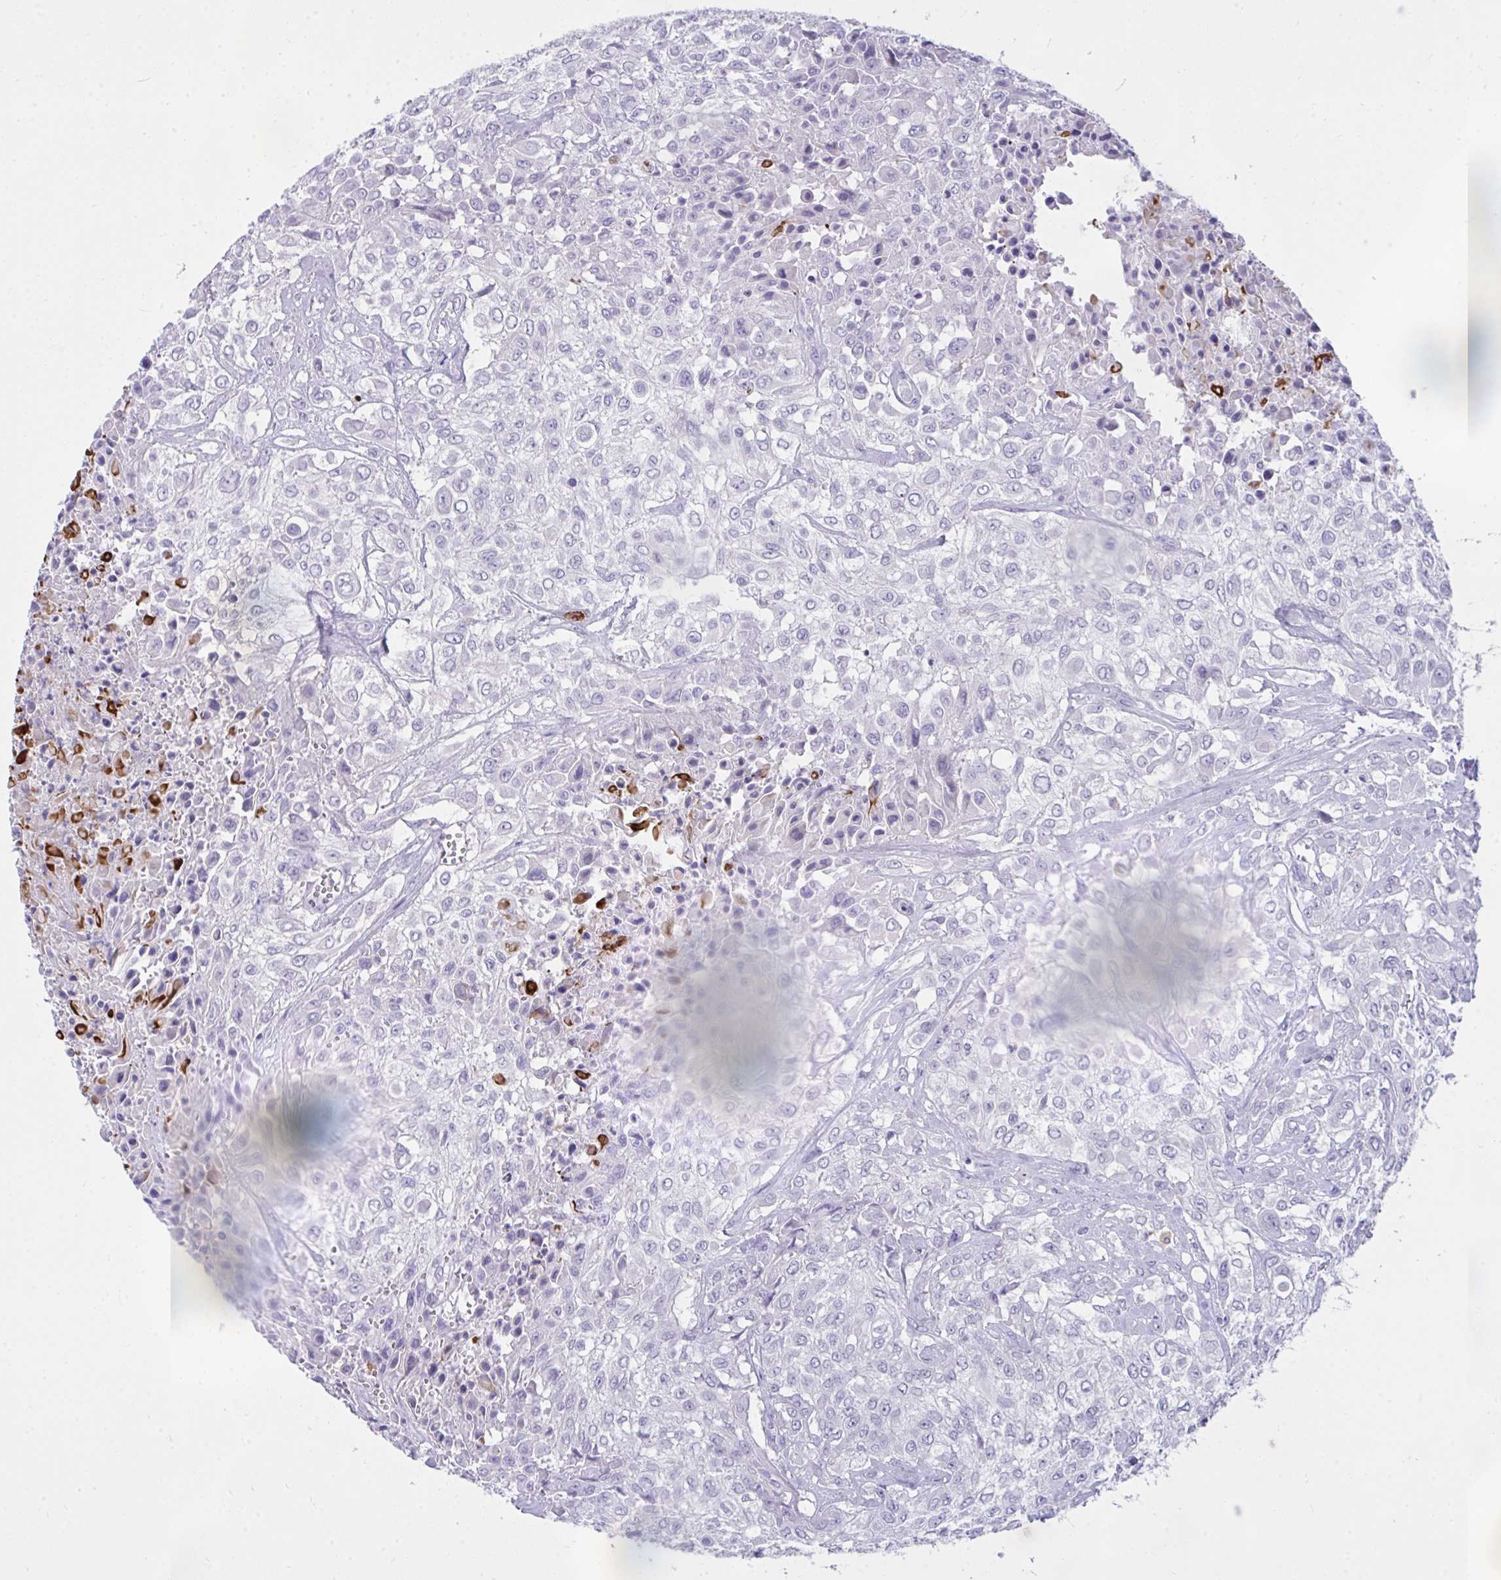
{"staining": {"intensity": "negative", "quantity": "none", "location": "none"}, "tissue": "urothelial cancer", "cell_type": "Tumor cells", "image_type": "cancer", "snomed": [{"axis": "morphology", "description": "Urothelial carcinoma, High grade"}, {"axis": "topography", "description": "Urinary bladder"}], "caption": "DAB (3,3'-diaminobenzidine) immunohistochemical staining of human urothelial carcinoma (high-grade) displays no significant expression in tumor cells.", "gene": "PIGZ", "patient": {"sex": "male", "age": 57}}